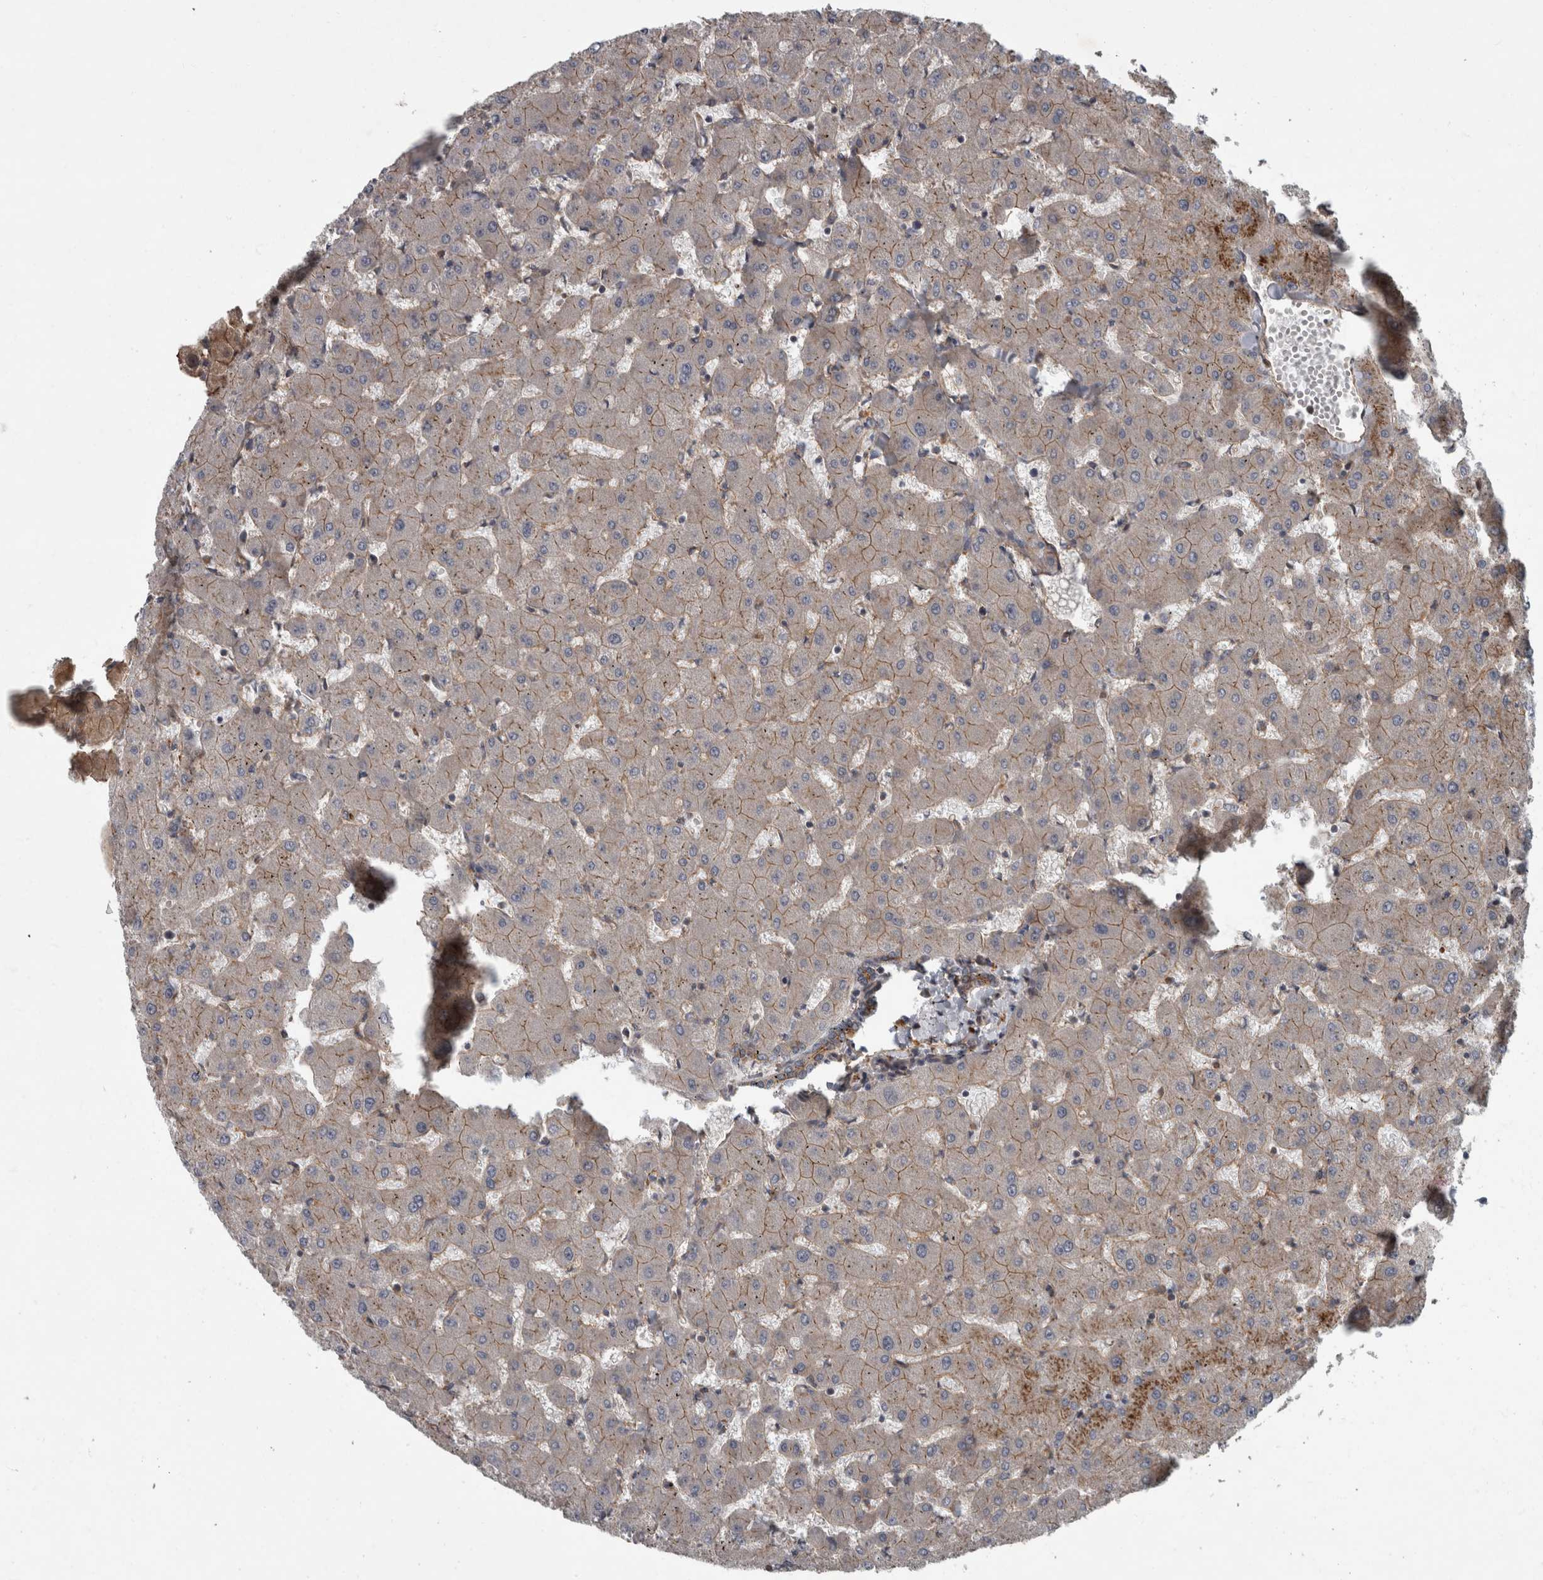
{"staining": {"intensity": "weak", "quantity": "25%-75%", "location": "cytoplasmic/membranous"}, "tissue": "liver", "cell_type": "Cholangiocytes", "image_type": "normal", "snomed": [{"axis": "morphology", "description": "Normal tissue, NOS"}, {"axis": "topography", "description": "Liver"}], "caption": "Cholangiocytes display low levels of weak cytoplasmic/membranous staining in approximately 25%-75% of cells in benign human liver. Nuclei are stained in blue.", "gene": "VEGFD", "patient": {"sex": "female", "age": 63}}